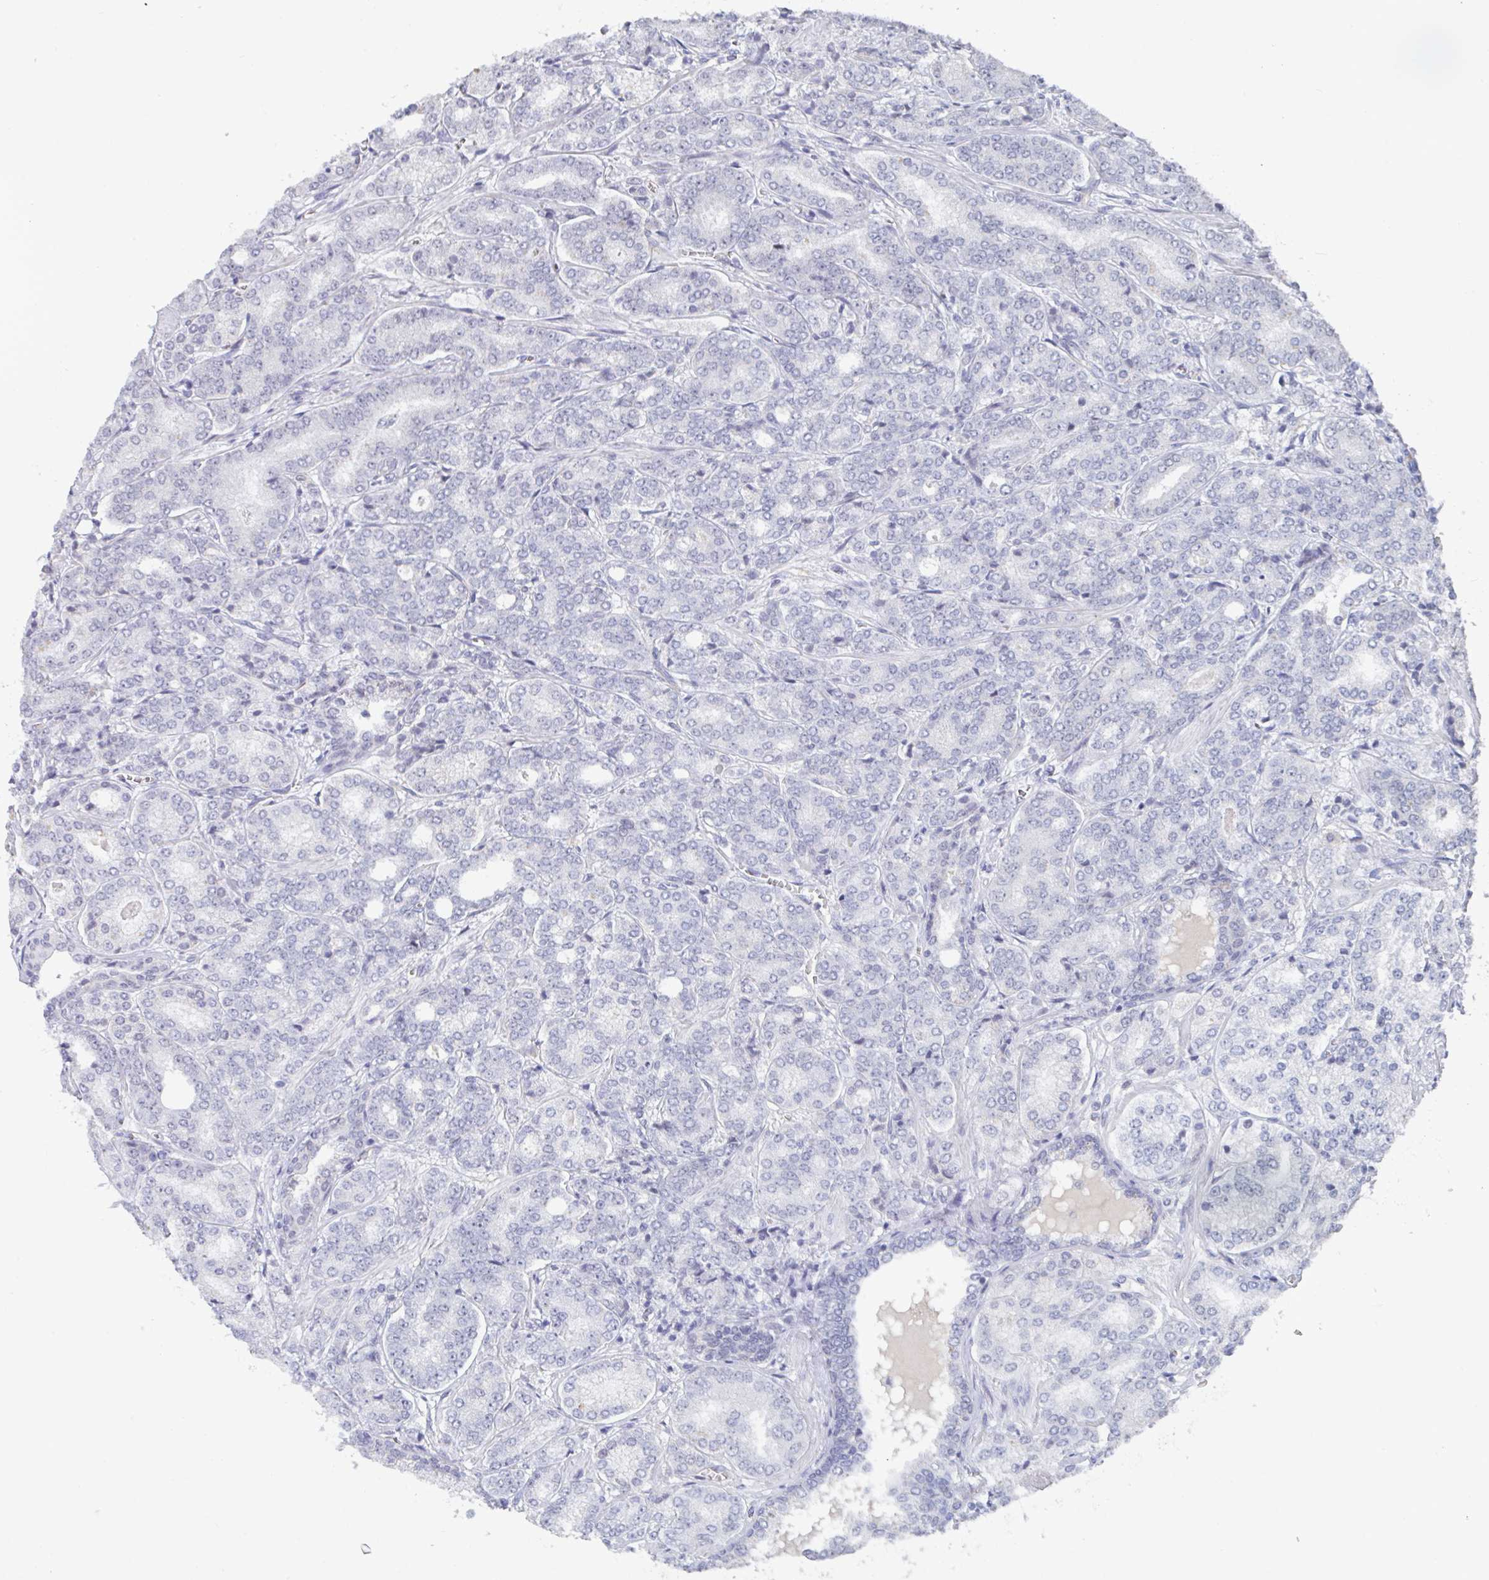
{"staining": {"intensity": "negative", "quantity": "none", "location": "none"}, "tissue": "prostate cancer", "cell_type": "Tumor cells", "image_type": "cancer", "snomed": [{"axis": "morphology", "description": "Adenocarcinoma, High grade"}, {"axis": "topography", "description": "Prostate"}], "caption": "This is an immunohistochemistry image of human prostate adenocarcinoma (high-grade). There is no expression in tumor cells.", "gene": "KDM4D", "patient": {"sex": "male", "age": 72}}